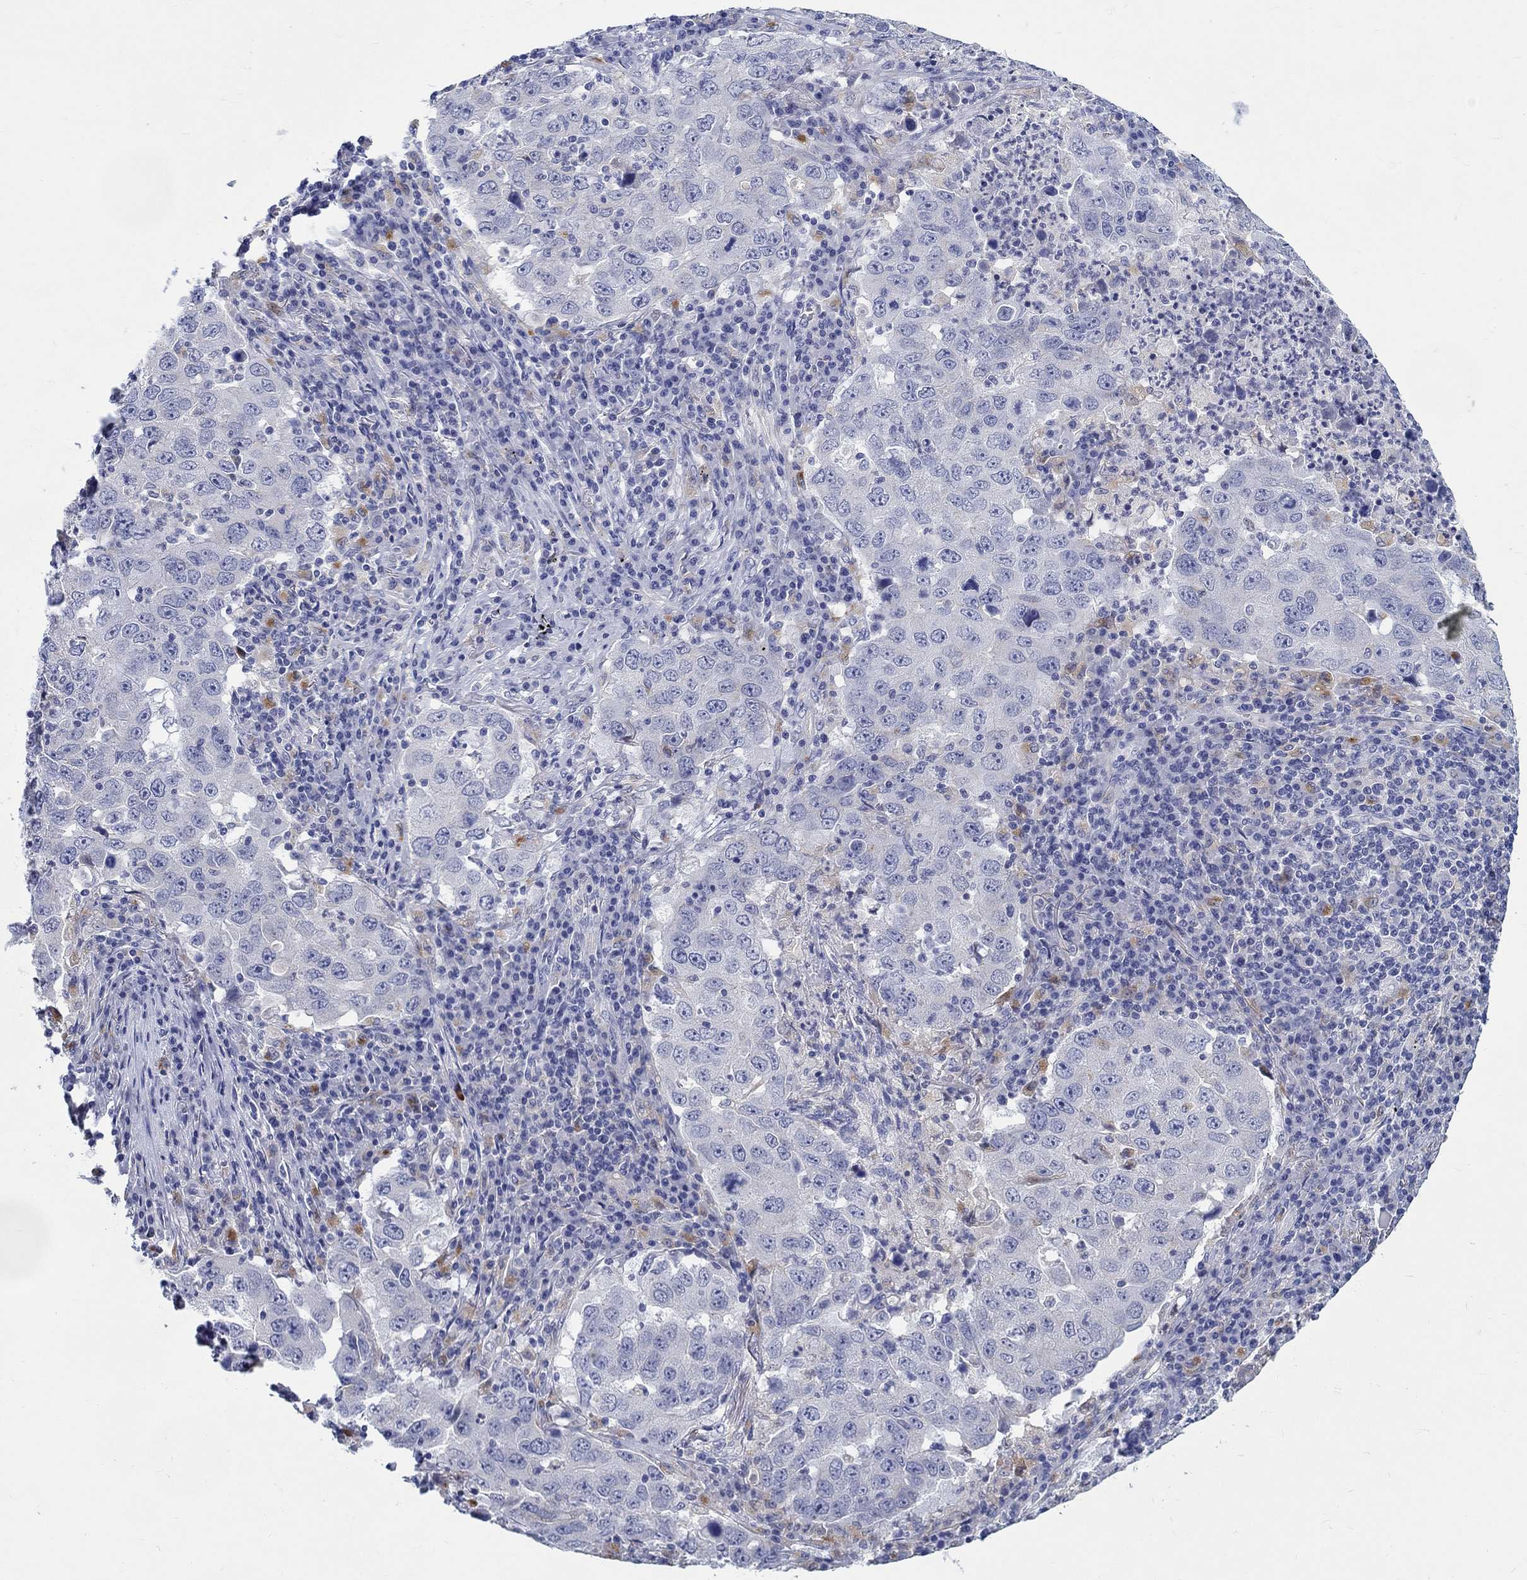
{"staining": {"intensity": "negative", "quantity": "none", "location": "none"}, "tissue": "lung cancer", "cell_type": "Tumor cells", "image_type": "cancer", "snomed": [{"axis": "morphology", "description": "Adenocarcinoma, NOS"}, {"axis": "topography", "description": "Lung"}], "caption": "The histopathology image shows no staining of tumor cells in lung cancer.", "gene": "RAP1GAP", "patient": {"sex": "male", "age": 73}}